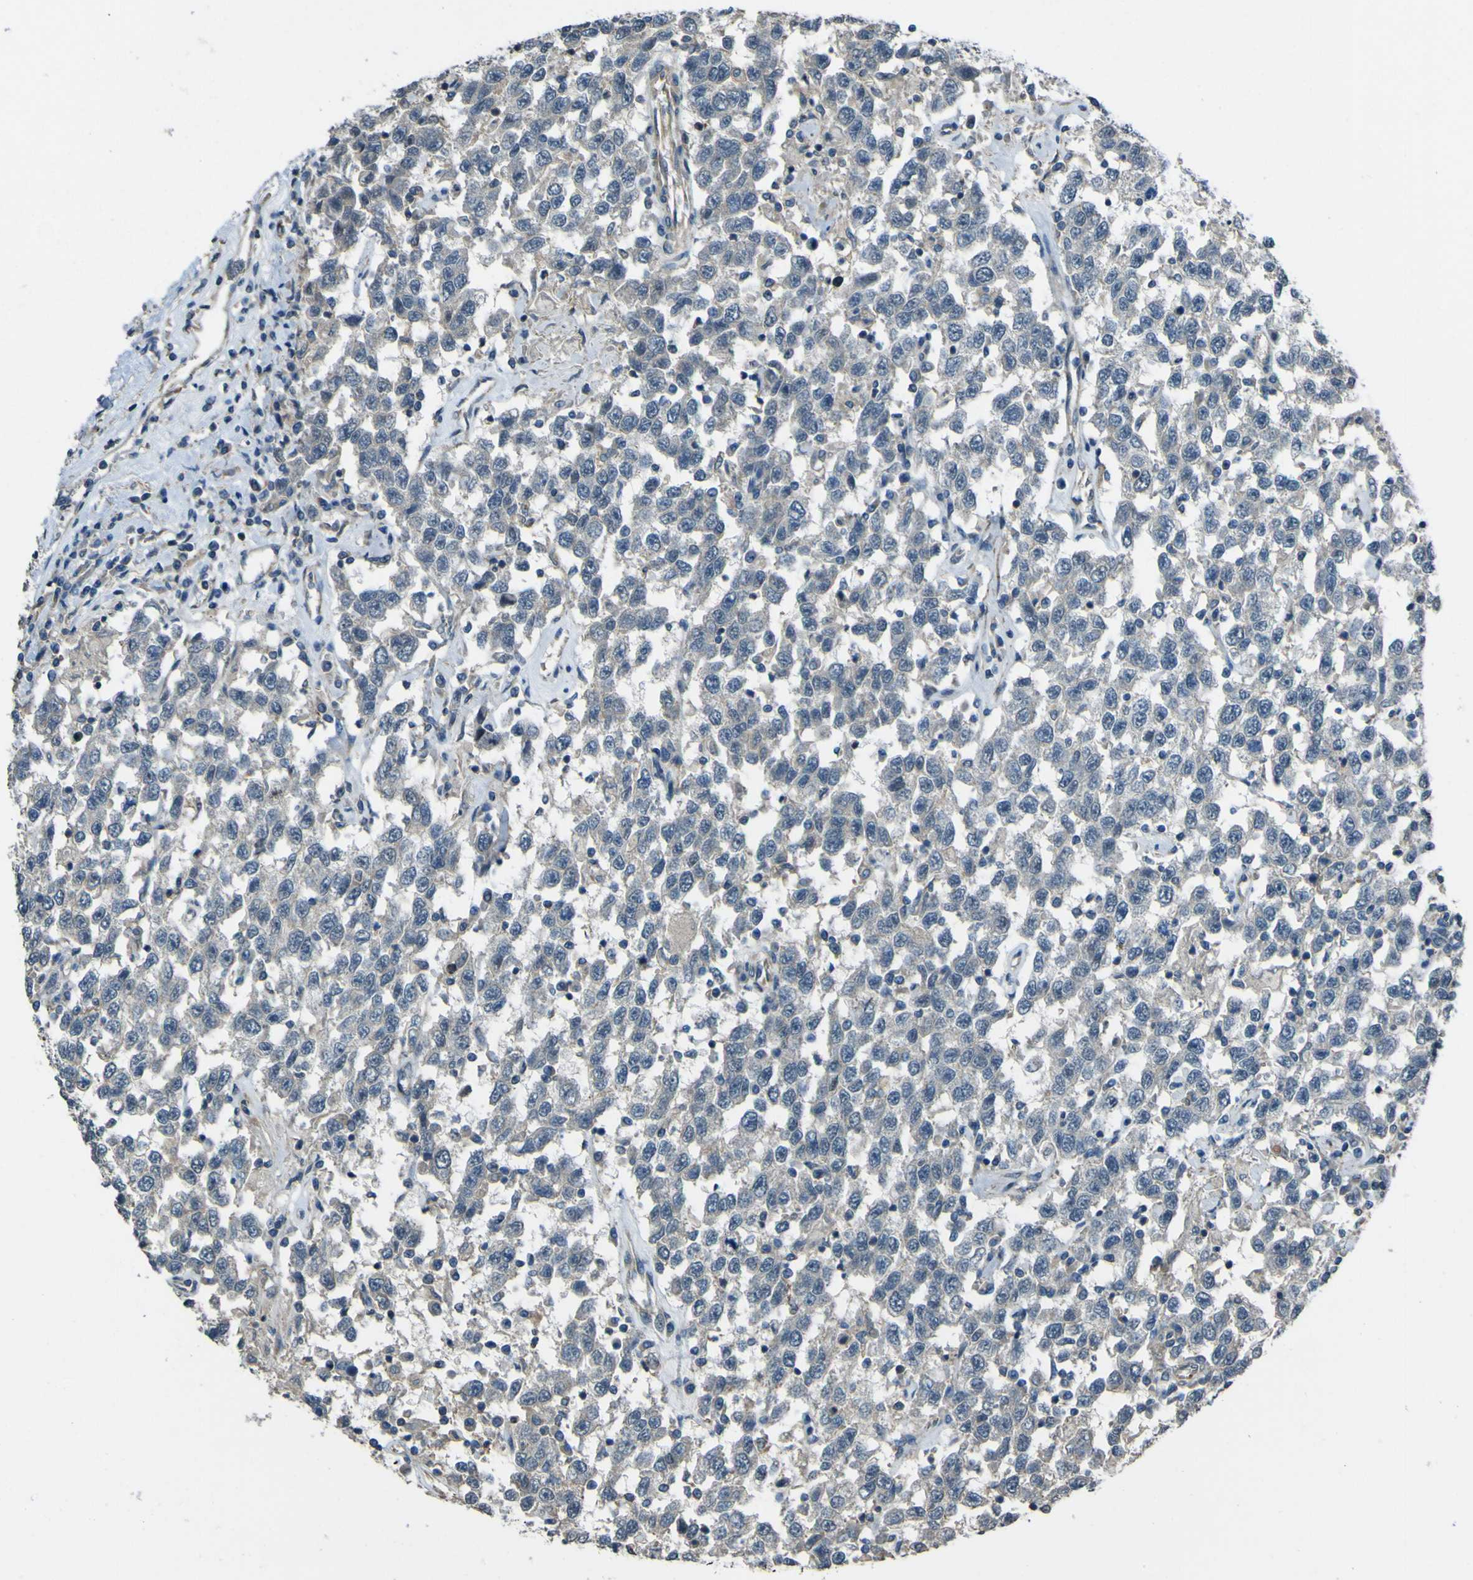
{"staining": {"intensity": "negative", "quantity": "none", "location": "none"}, "tissue": "testis cancer", "cell_type": "Tumor cells", "image_type": "cancer", "snomed": [{"axis": "morphology", "description": "Seminoma, NOS"}, {"axis": "topography", "description": "Testis"}], "caption": "The micrograph demonstrates no staining of tumor cells in testis cancer.", "gene": "NAALADL2", "patient": {"sex": "male", "age": 41}}